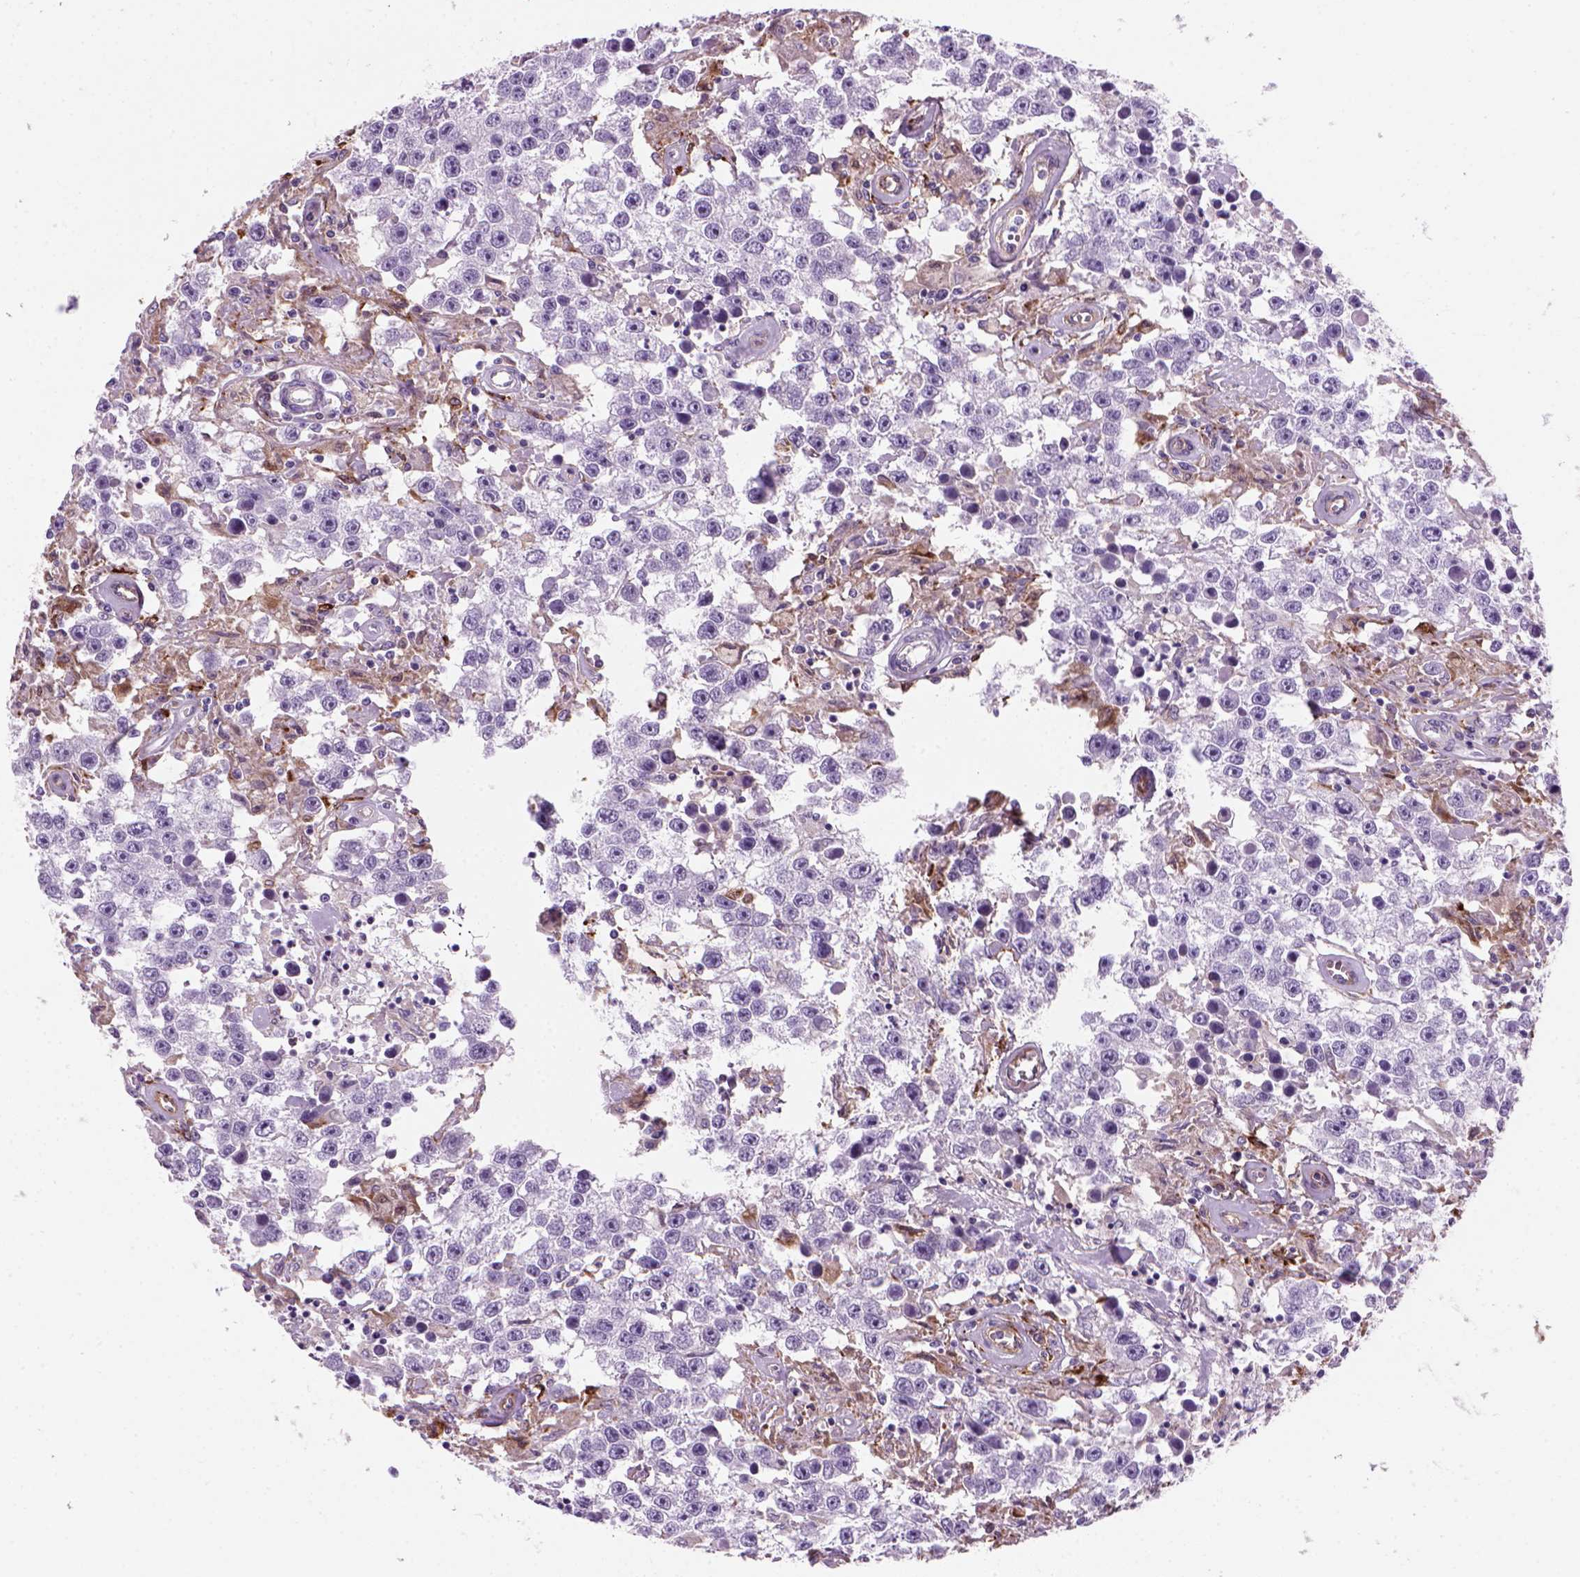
{"staining": {"intensity": "negative", "quantity": "none", "location": "none"}, "tissue": "testis cancer", "cell_type": "Tumor cells", "image_type": "cancer", "snomed": [{"axis": "morphology", "description": "Seminoma, NOS"}, {"axis": "topography", "description": "Testis"}], "caption": "Immunohistochemistry histopathology image of human testis cancer stained for a protein (brown), which reveals no positivity in tumor cells.", "gene": "MARCKS", "patient": {"sex": "male", "age": 43}}